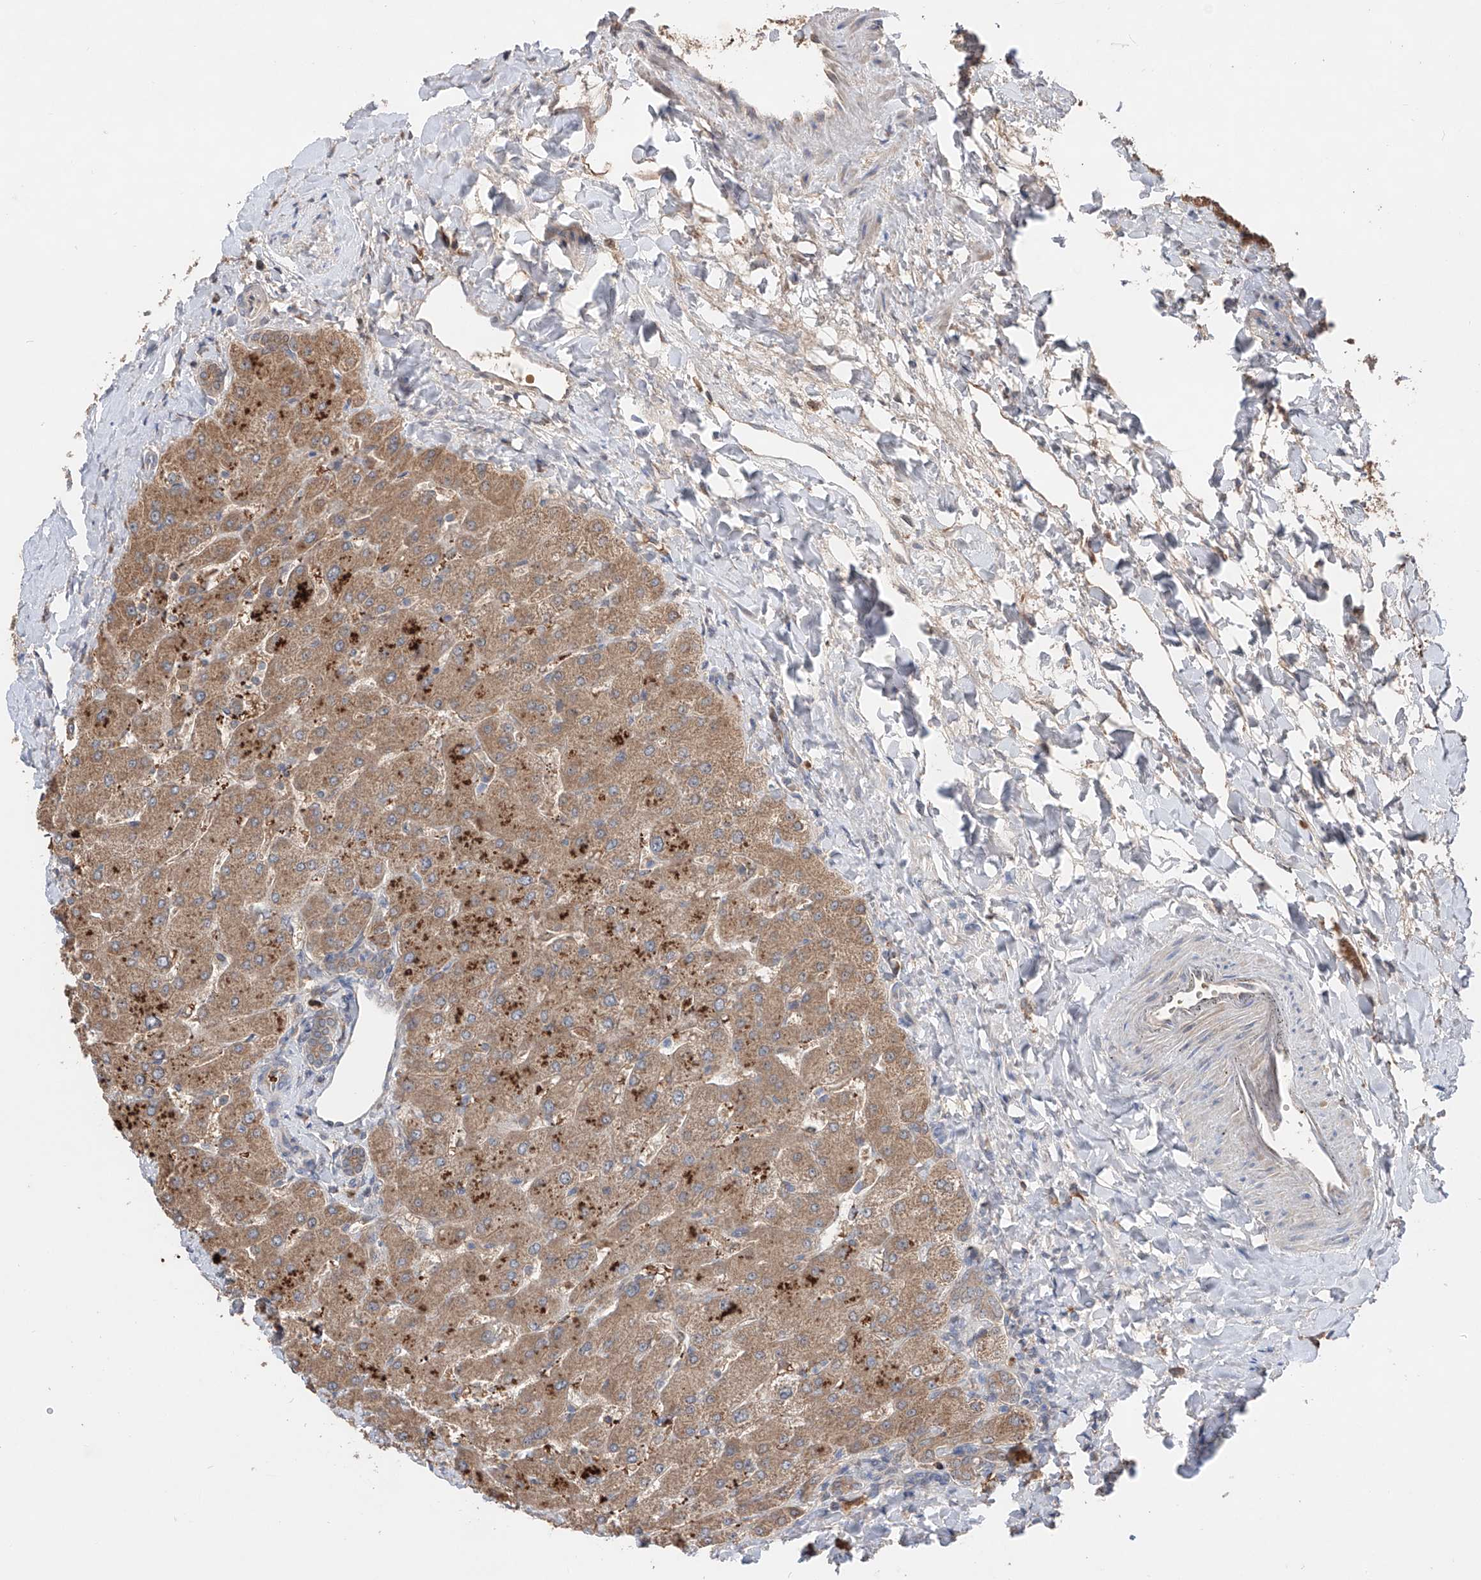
{"staining": {"intensity": "weak", "quantity": ">75%", "location": "cytoplasmic/membranous"}, "tissue": "liver", "cell_type": "Cholangiocytes", "image_type": "normal", "snomed": [{"axis": "morphology", "description": "Normal tissue, NOS"}, {"axis": "topography", "description": "Liver"}], "caption": "Benign liver demonstrates weak cytoplasmic/membranous expression in about >75% of cholangiocytes, visualized by immunohistochemistry. (DAB (3,3'-diaminobenzidine) IHC with brightfield microscopy, high magnification).", "gene": "EDN1", "patient": {"sex": "male", "age": 55}}